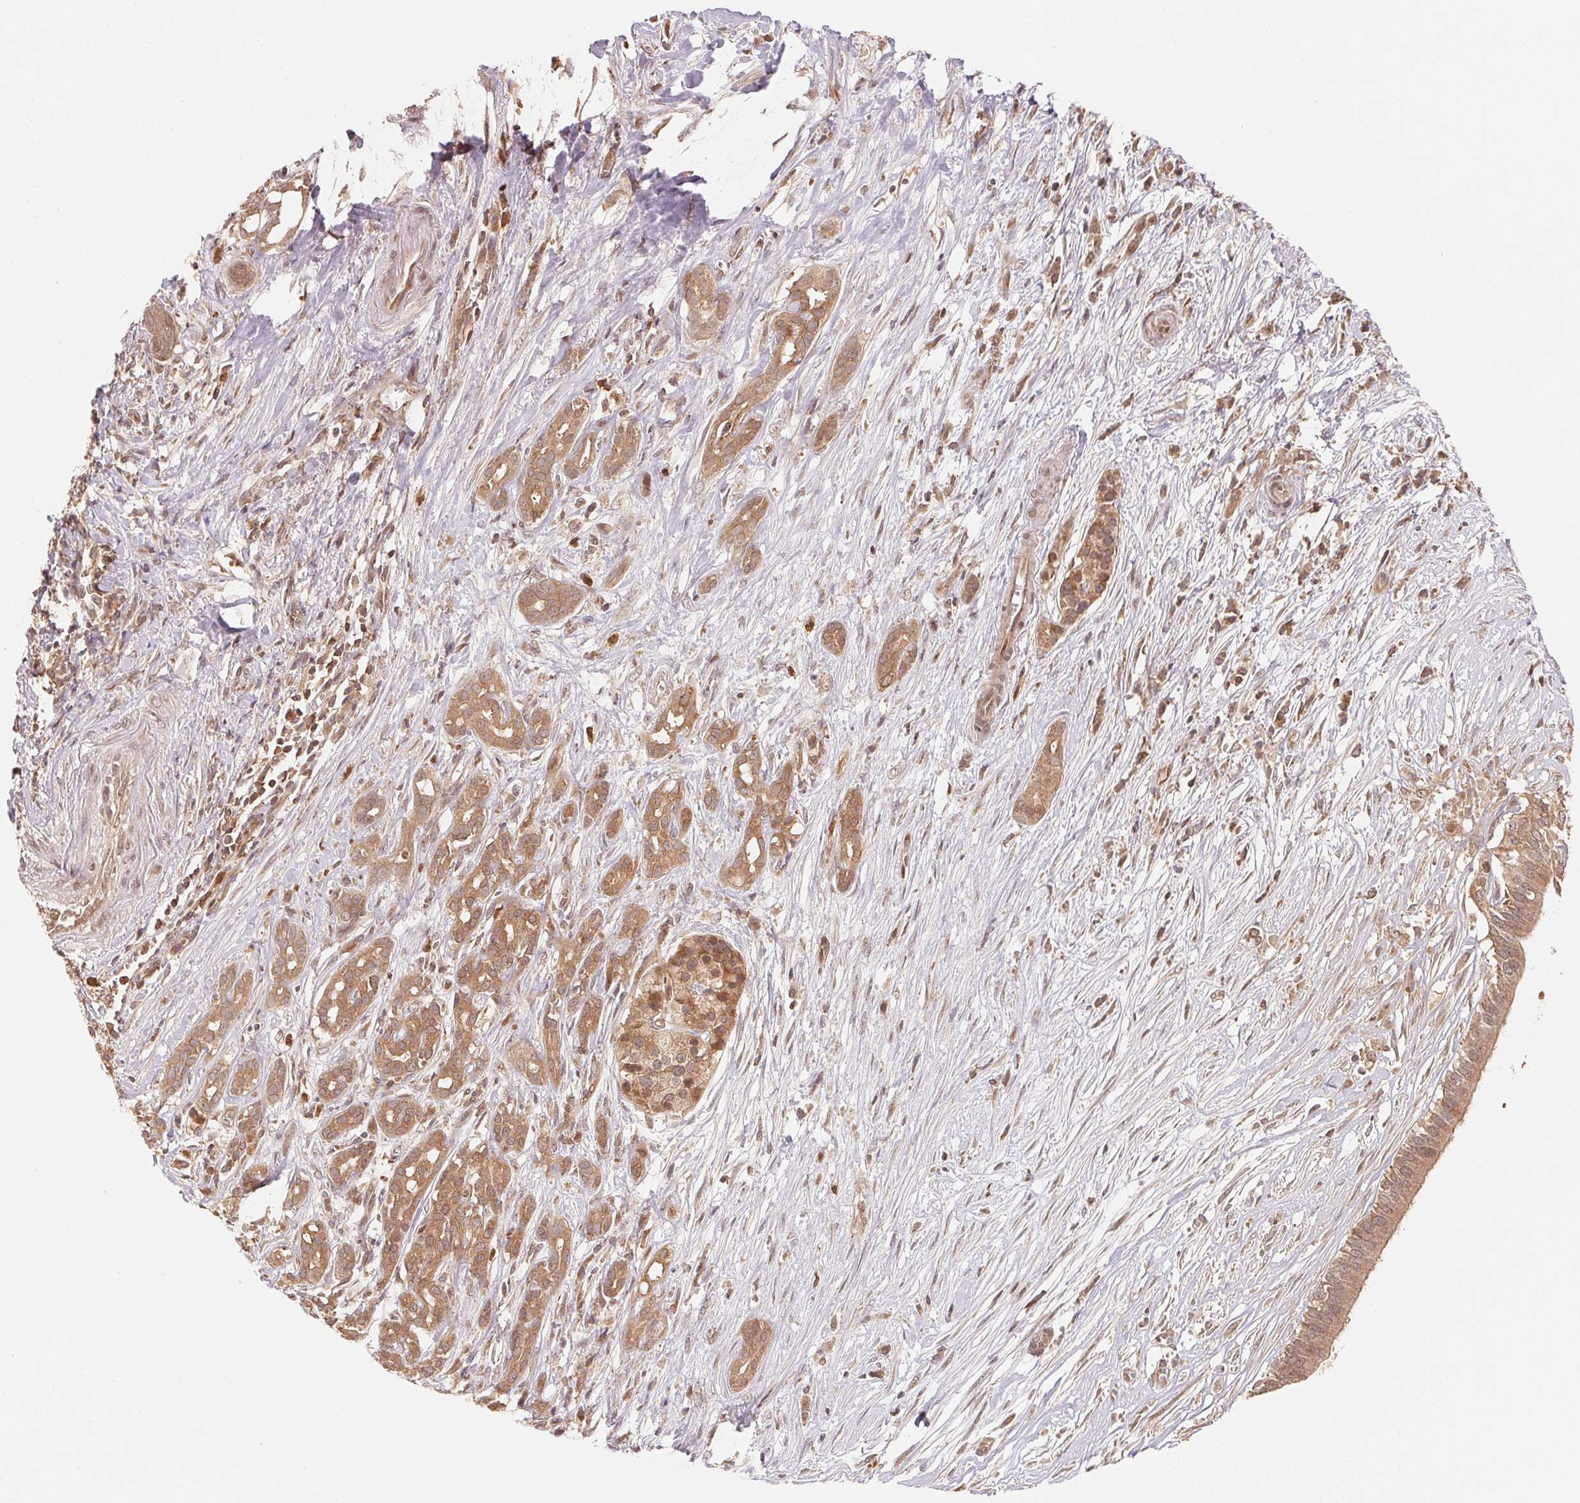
{"staining": {"intensity": "moderate", "quantity": ">75%", "location": "cytoplasmic/membranous"}, "tissue": "pancreatic cancer", "cell_type": "Tumor cells", "image_type": "cancer", "snomed": [{"axis": "morphology", "description": "Adenocarcinoma, NOS"}, {"axis": "topography", "description": "Pancreas"}], "caption": "Adenocarcinoma (pancreatic) stained with immunohistochemistry (IHC) displays moderate cytoplasmic/membranous expression in about >75% of tumor cells. (Brightfield microscopy of DAB IHC at high magnification).", "gene": "CCDC102B", "patient": {"sex": "male", "age": 61}}